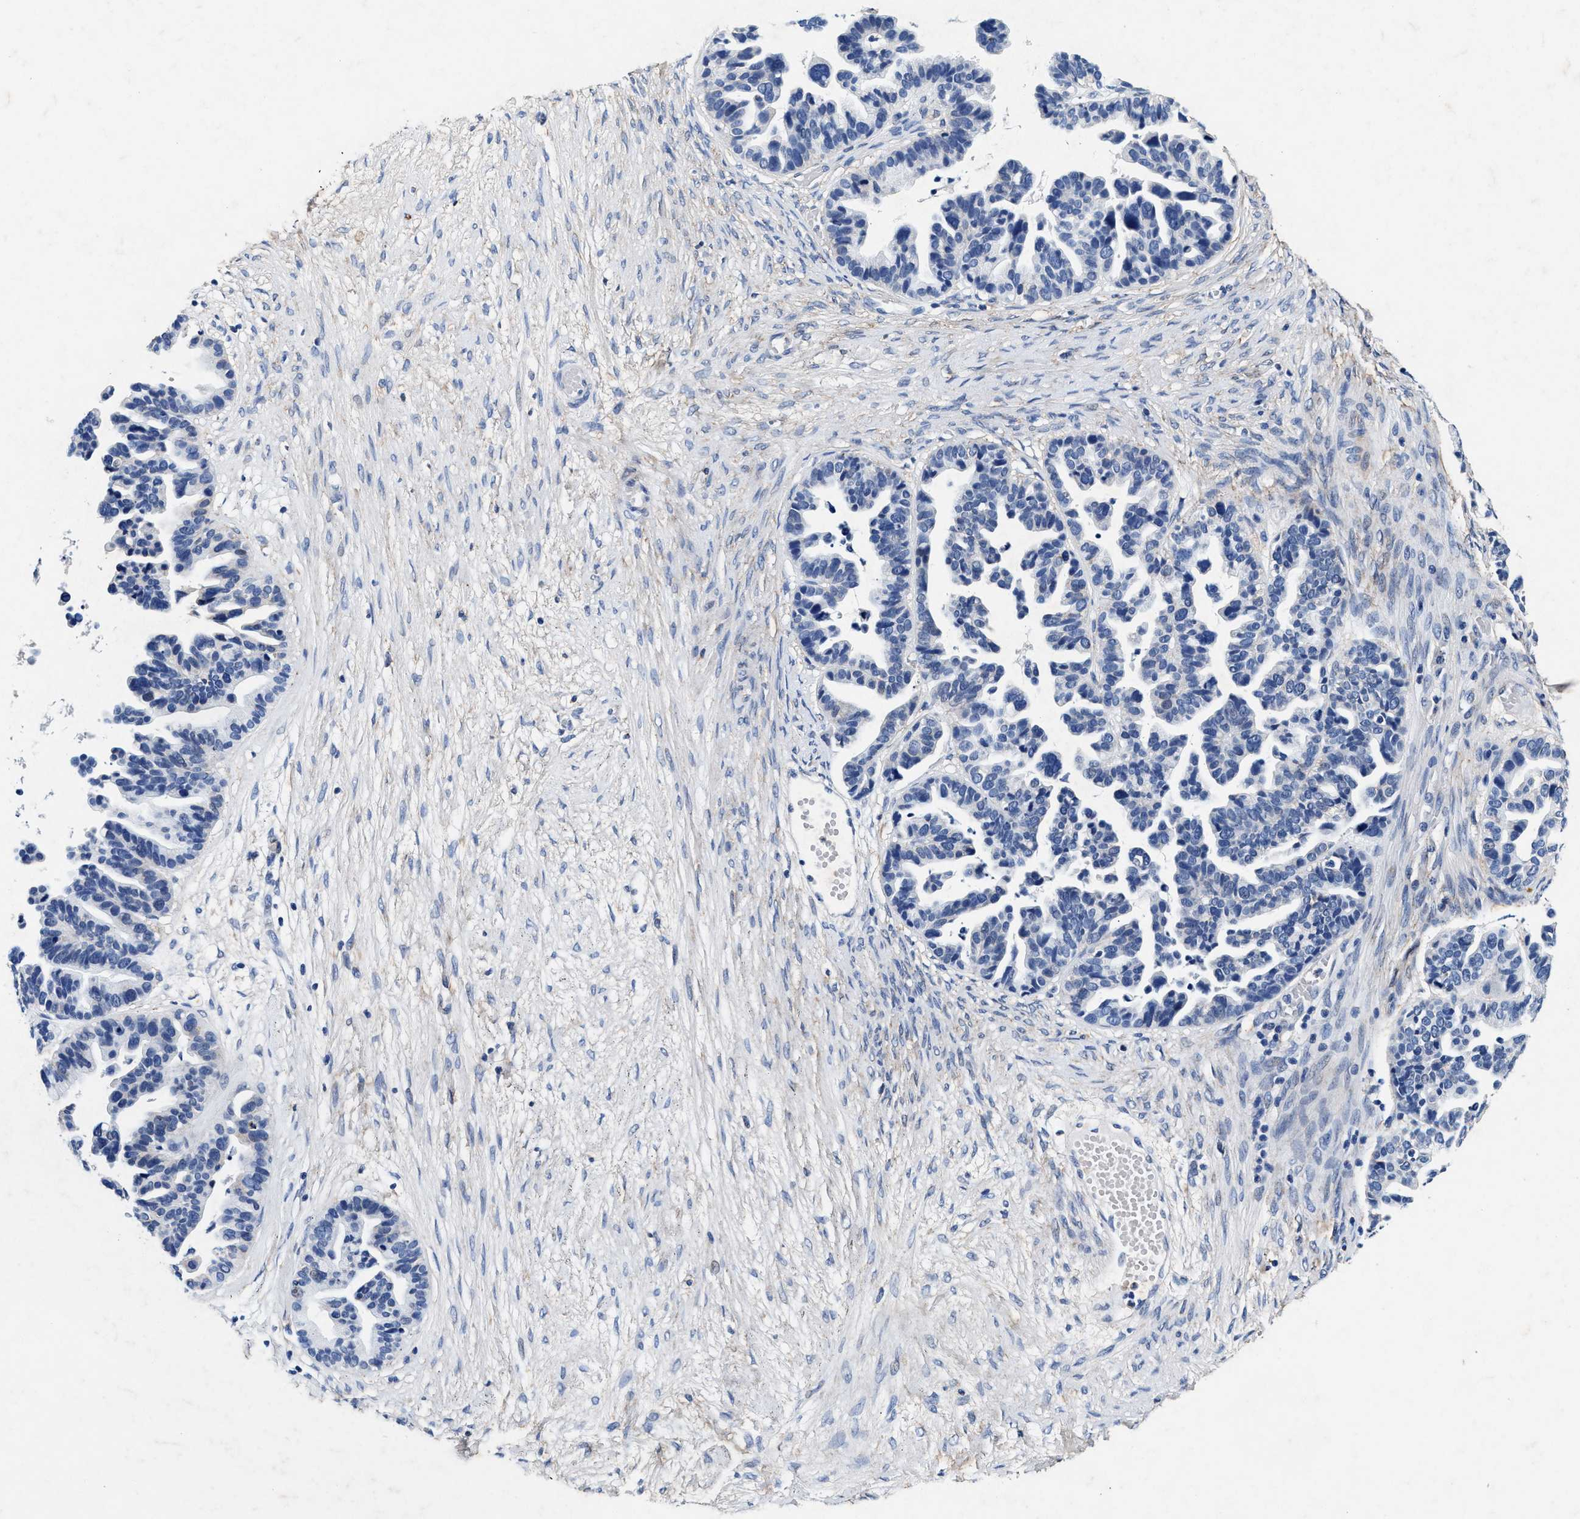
{"staining": {"intensity": "negative", "quantity": "none", "location": "none"}, "tissue": "ovarian cancer", "cell_type": "Tumor cells", "image_type": "cancer", "snomed": [{"axis": "morphology", "description": "Cystadenocarcinoma, serous, NOS"}, {"axis": "topography", "description": "Ovary"}], "caption": "There is no significant staining in tumor cells of ovarian serous cystadenocarcinoma.", "gene": "SLC8A1", "patient": {"sex": "female", "age": 56}}